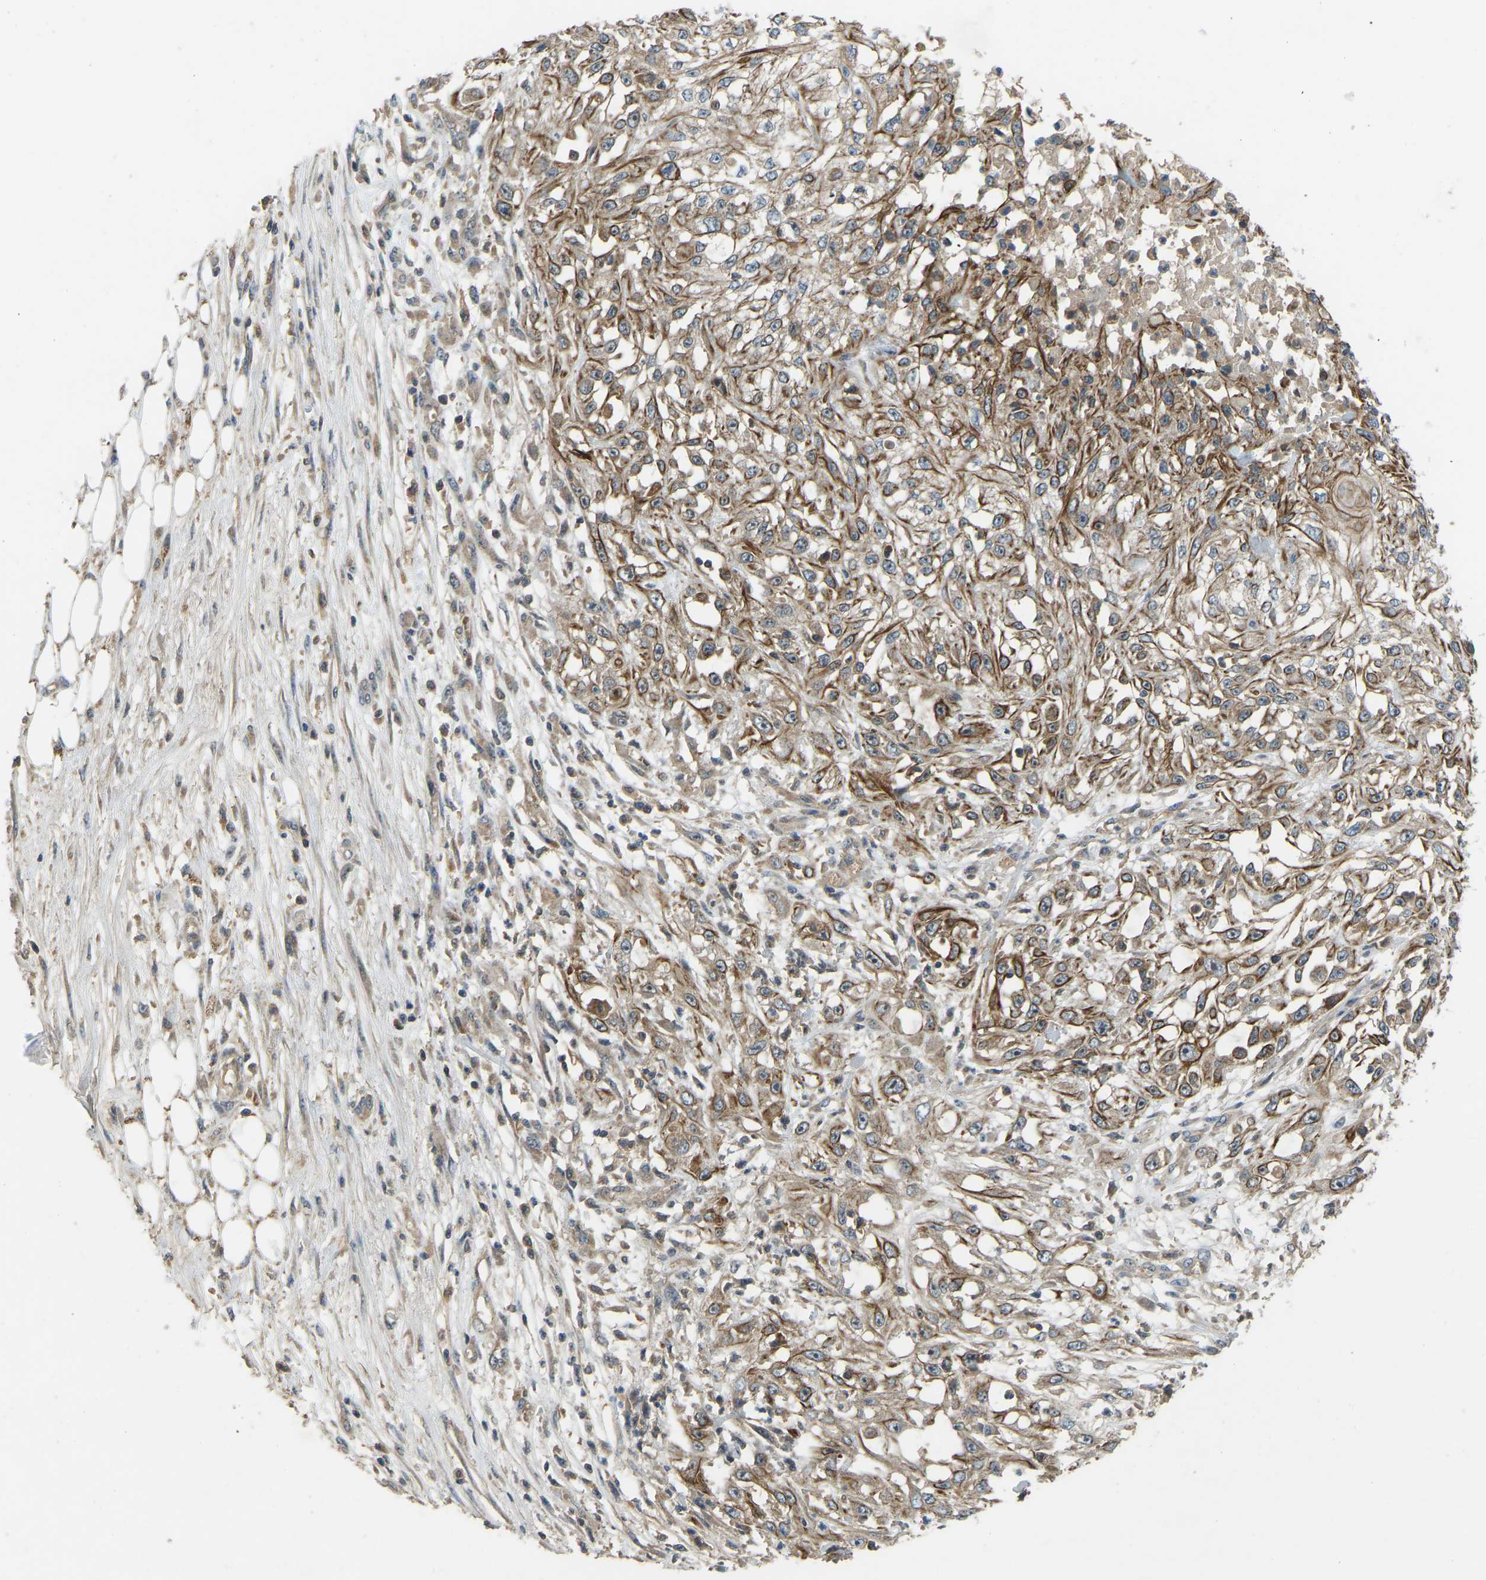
{"staining": {"intensity": "moderate", "quantity": ">75%", "location": "cytoplasmic/membranous"}, "tissue": "skin cancer", "cell_type": "Tumor cells", "image_type": "cancer", "snomed": [{"axis": "morphology", "description": "Squamous cell carcinoma, NOS"}, {"axis": "morphology", "description": "Squamous cell carcinoma, metastatic, NOS"}, {"axis": "topography", "description": "Skin"}, {"axis": "topography", "description": "Lymph node"}], "caption": "Immunohistochemistry (DAB) staining of squamous cell carcinoma (skin) exhibits moderate cytoplasmic/membranous protein staining in about >75% of tumor cells.", "gene": "ZNF71", "patient": {"sex": "male", "age": 75}}